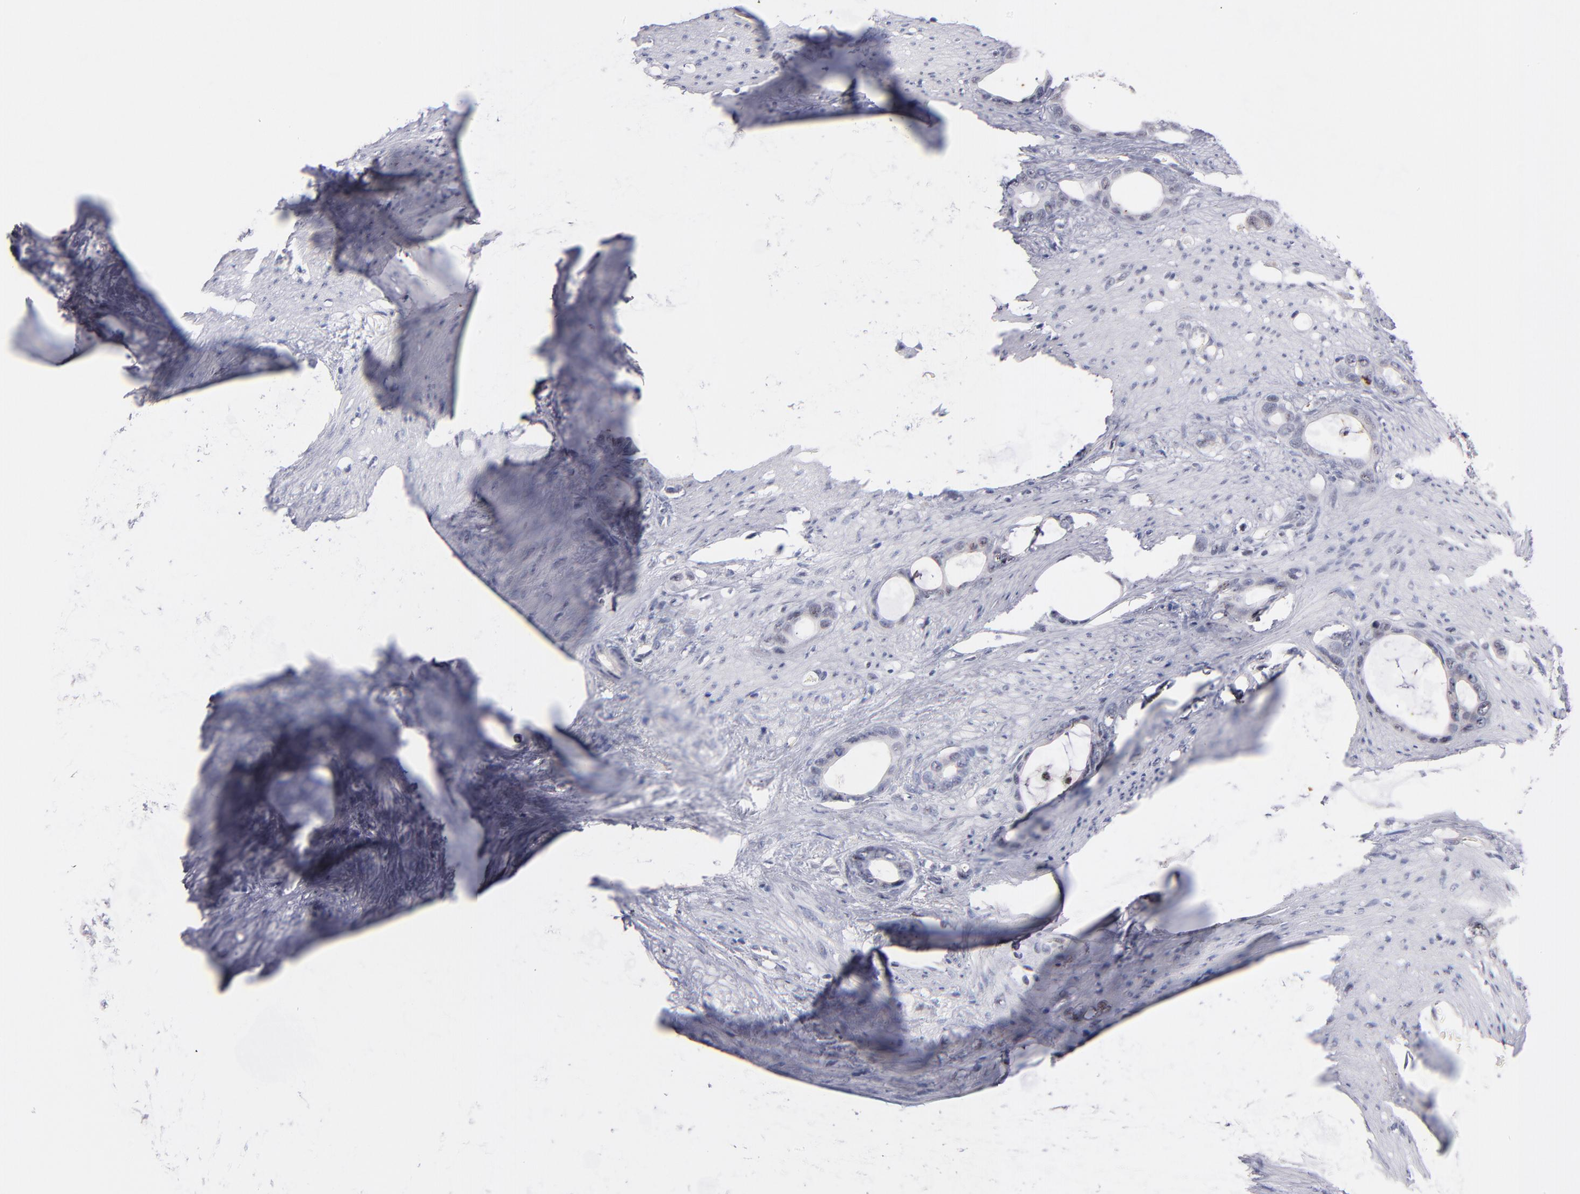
{"staining": {"intensity": "weak", "quantity": "<25%", "location": "nuclear"}, "tissue": "stomach cancer", "cell_type": "Tumor cells", "image_type": "cancer", "snomed": [{"axis": "morphology", "description": "Adenocarcinoma, NOS"}, {"axis": "topography", "description": "Stomach"}], "caption": "This is a image of immunohistochemistry staining of stomach cancer, which shows no expression in tumor cells. The staining was performed using DAB to visualize the protein expression in brown, while the nuclei were stained in blue with hematoxylin (Magnification: 20x).", "gene": "RAF1", "patient": {"sex": "female", "age": 75}}